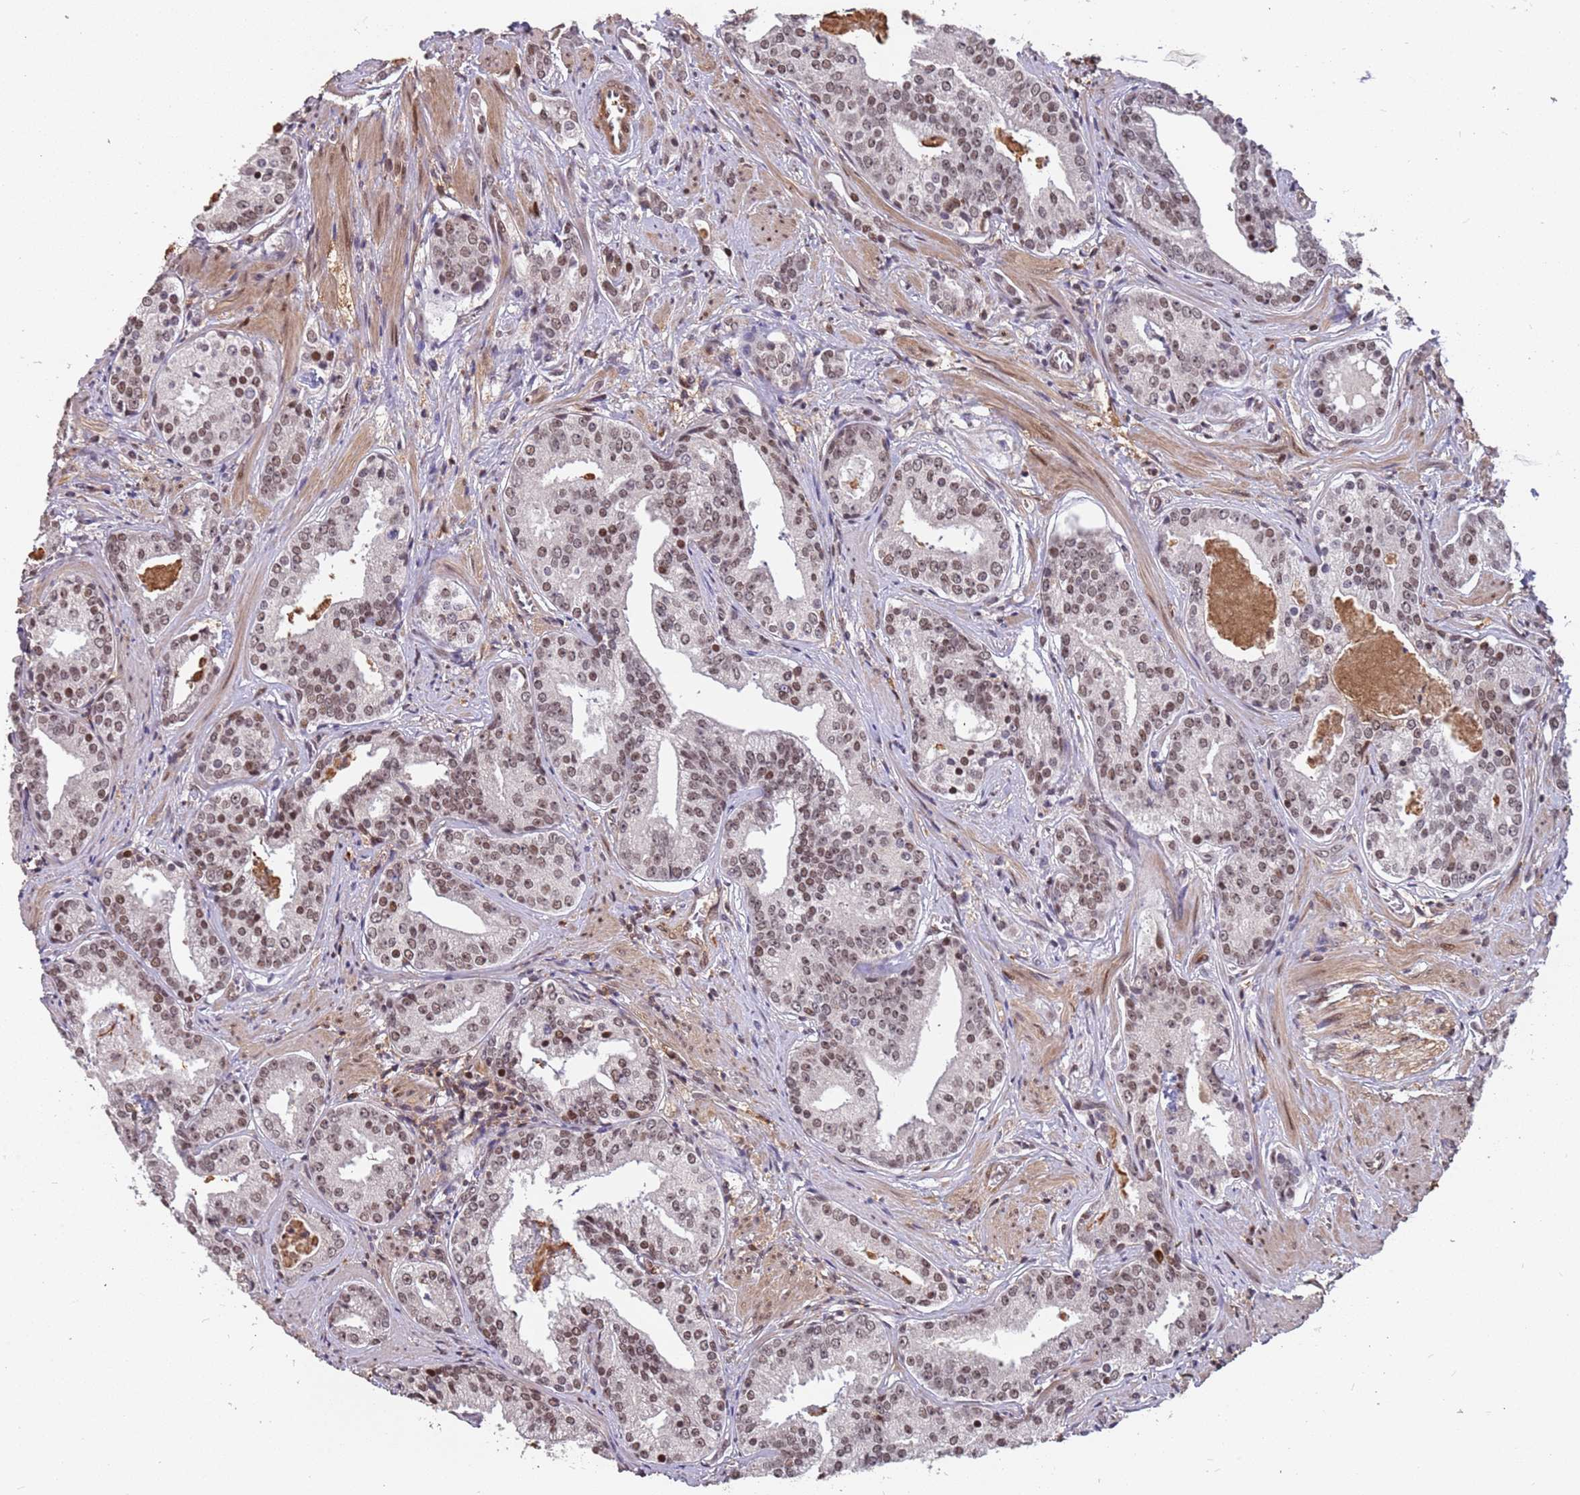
{"staining": {"intensity": "weak", "quantity": ">75%", "location": "nuclear"}, "tissue": "prostate cancer", "cell_type": "Tumor cells", "image_type": "cancer", "snomed": [{"axis": "morphology", "description": "Adenocarcinoma, High grade"}, {"axis": "topography", "description": "Prostate"}], "caption": "Protein staining demonstrates weak nuclear positivity in about >75% of tumor cells in prostate cancer (adenocarcinoma (high-grade)).", "gene": "GBP2", "patient": {"sex": "male", "age": 58}}